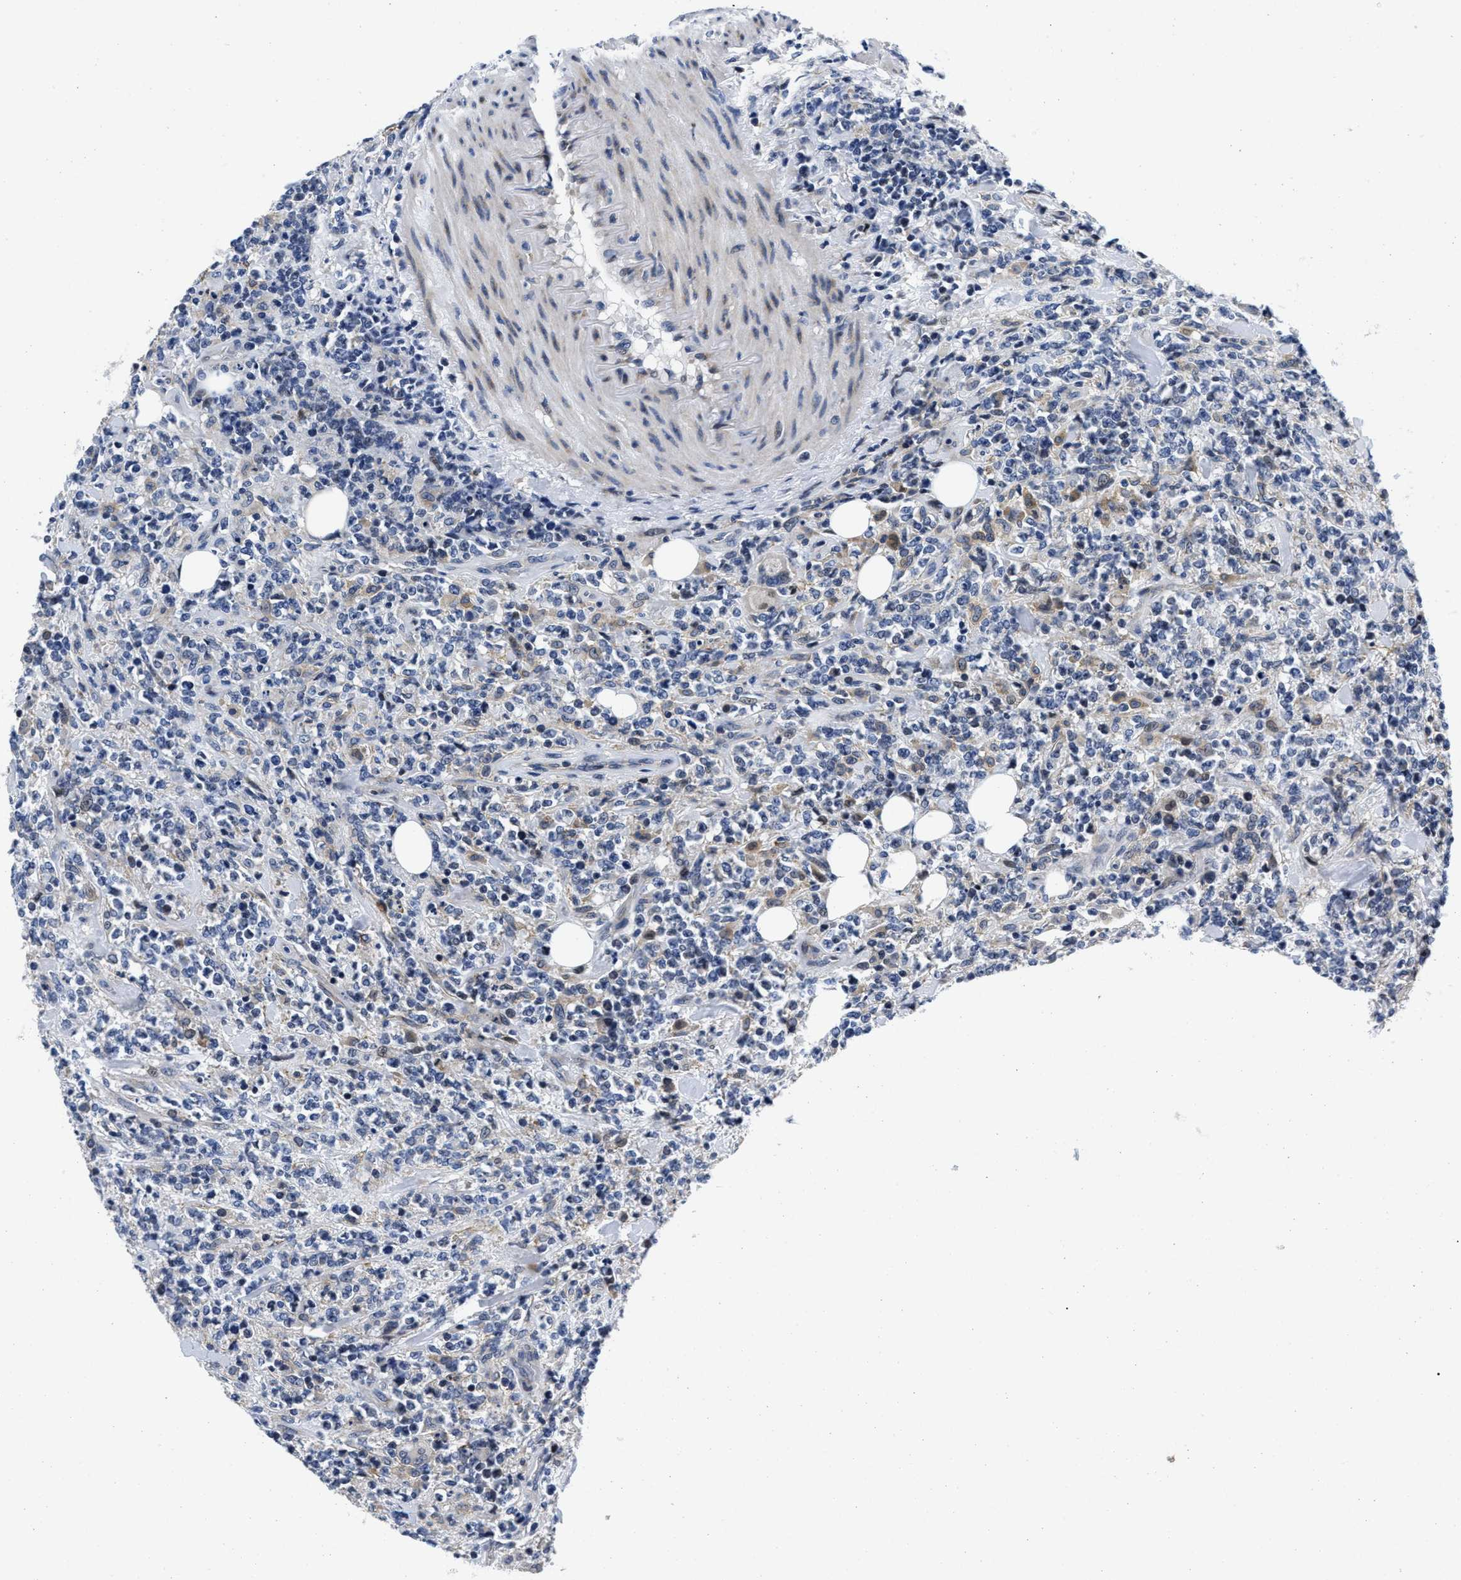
{"staining": {"intensity": "negative", "quantity": "none", "location": "none"}, "tissue": "lymphoma", "cell_type": "Tumor cells", "image_type": "cancer", "snomed": [{"axis": "morphology", "description": "Malignant lymphoma, non-Hodgkin's type, High grade"}, {"axis": "topography", "description": "Soft tissue"}], "caption": "The image shows no significant expression in tumor cells of lymphoma.", "gene": "LAD1", "patient": {"sex": "male", "age": 18}}